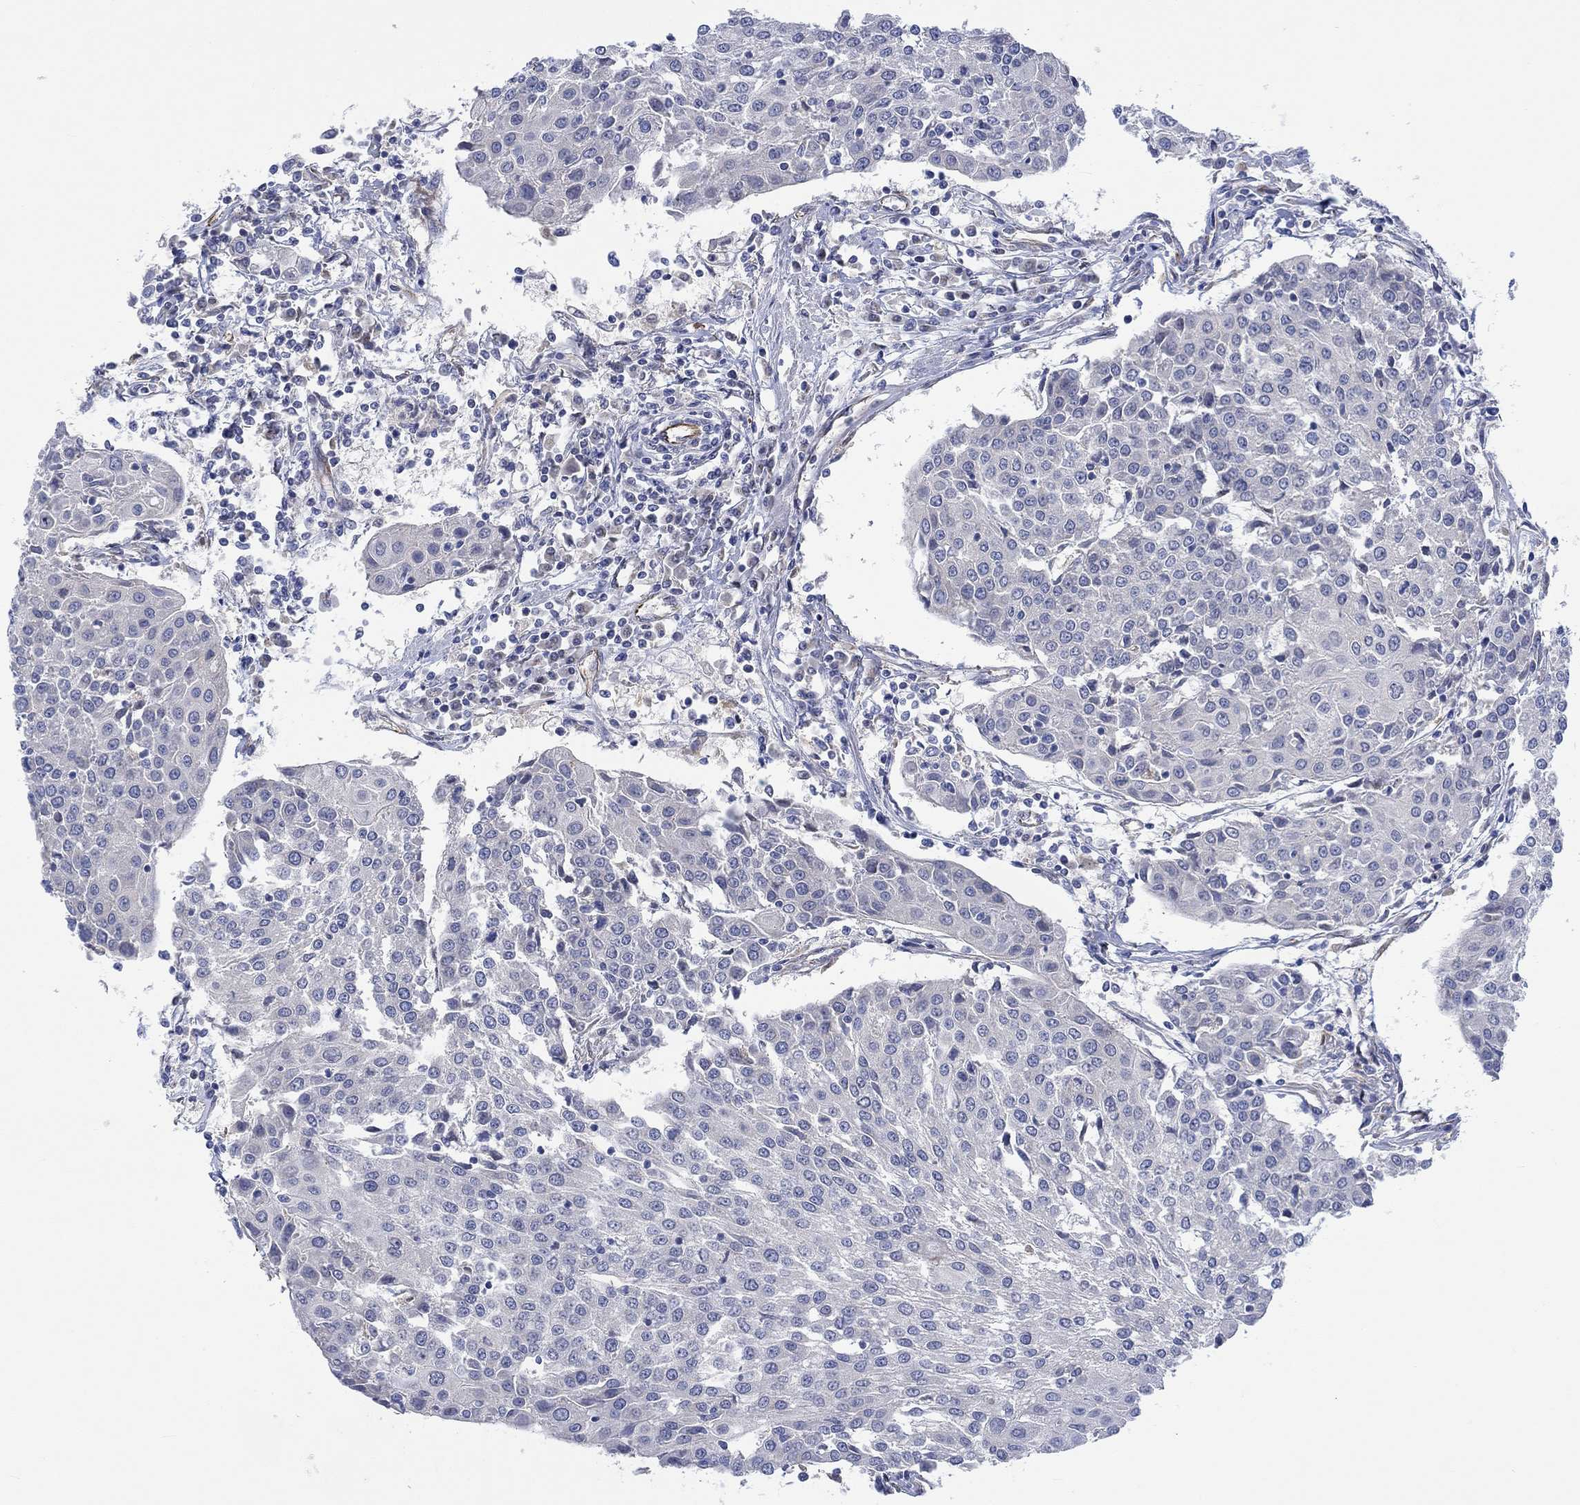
{"staining": {"intensity": "negative", "quantity": "none", "location": "none"}, "tissue": "urothelial cancer", "cell_type": "Tumor cells", "image_type": "cancer", "snomed": [{"axis": "morphology", "description": "Urothelial carcinoma, High grade"}, {"axis": "topography", "description": "Urinary bladder"}], "caption": "Tumor cells show no significant protein positivity in urothelial cancer. (Stains: DAB immunohistochemistry (IHC) with hematoxylin counter stain, Microscopy: brightfield microscopy at high magnification).", "gene": "CAMK1D", "patient": {"sex": "female", "age": 85}}